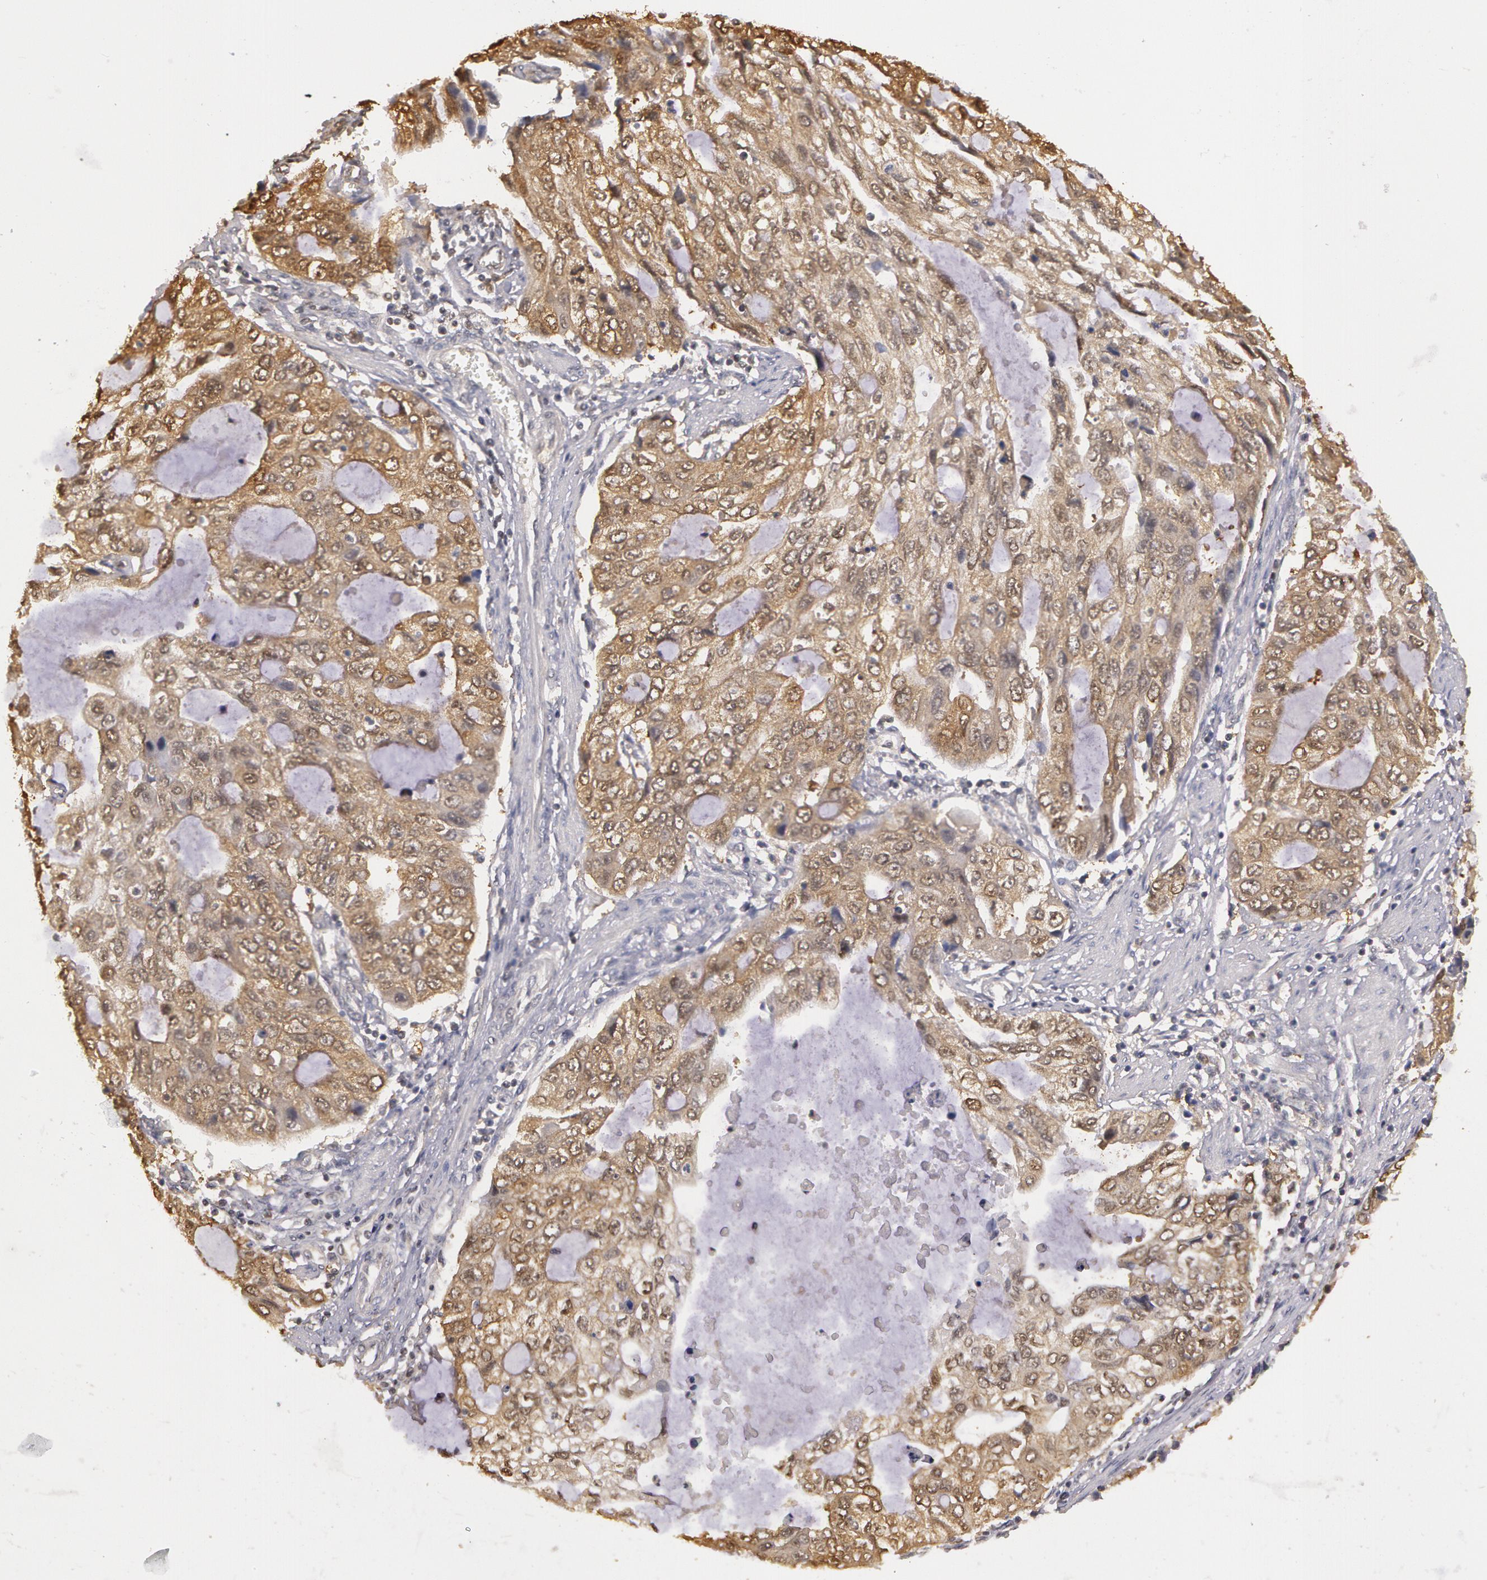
{"staining": {"intensity": "weak", "quantity": ">75%", "location": "cytoplasmic/membranous"}, "tissue": "stomach cancer", "cell_type": "Tumor cells", "image_type": "cancer", "snomed": [{"axis": "morphology", "description": "Adenocarcinoma, NOS"}, {"axis": "topography", "description": "Stomach, upper"}], "caption": "Stomach adenocarcinoma stained with a protein marker displays weak staining in tumor cells.", "gene": "AHSA1", "patient": {"sex": "female", "age": 52}}